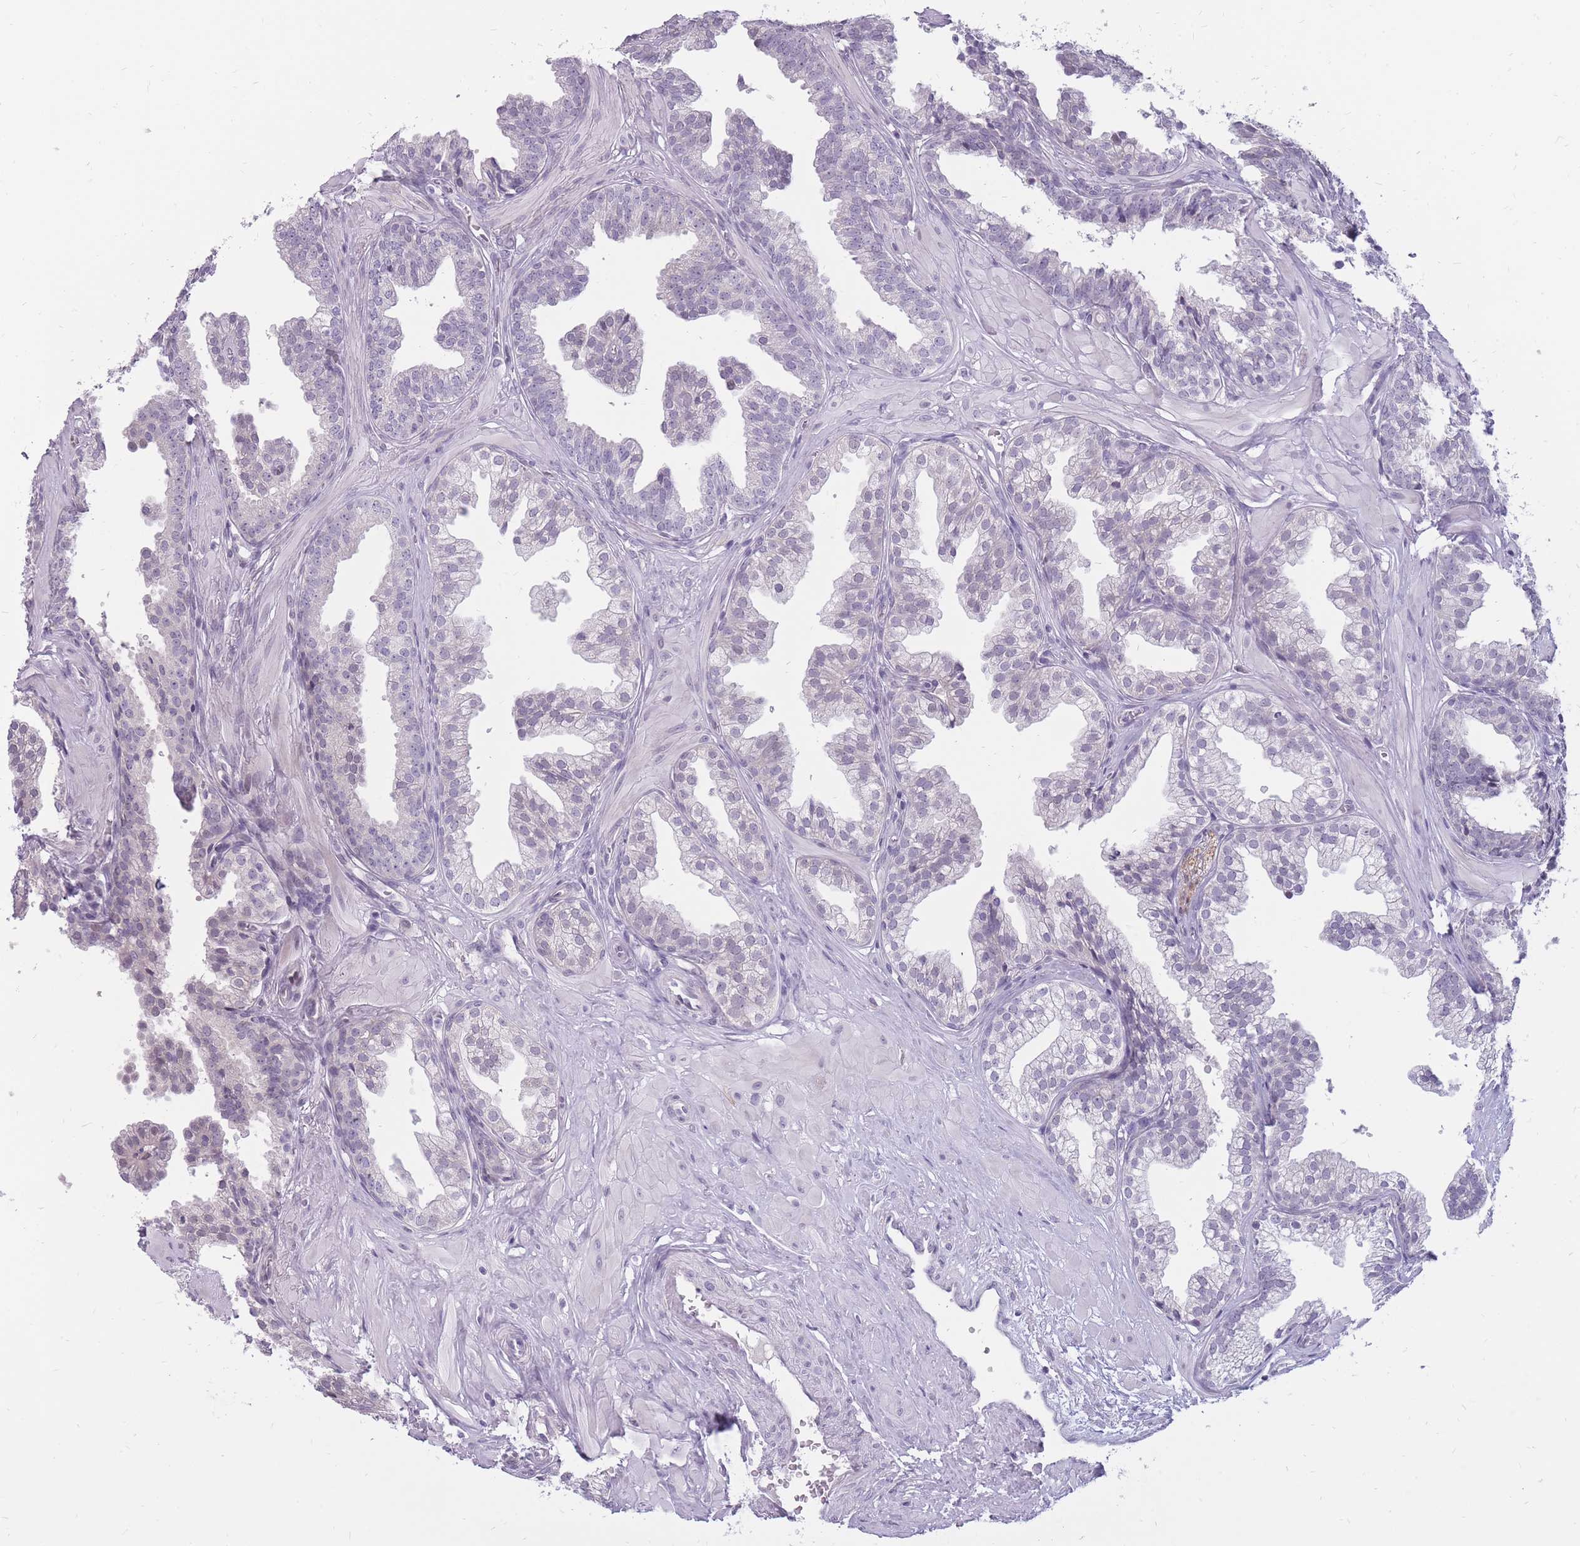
{"staining": {"intensity": "negative", "quantity": "none", "location": "none"}, "tissue": "prostate", "cell_type": "Glandular cells", "image_type": "normal", "snomed": [{"axis": "morphology", "description": "Normal tissue, NOS"}, {"axis": "topography", "description": "Prostate"}, {"axis": "topography", "description": "Peripheral nerve tissue"}], "caption": "A histopathology image of prostate stained for a protein shows no brown staining in glandular cells. The staining is performed using DAB (3,3'-diaminobenzidine) brown chromogen with nuclei counter-stained in using hematoxylin.", "gene": "POM121C", "patient": {"sex": "male", "age": 55}}